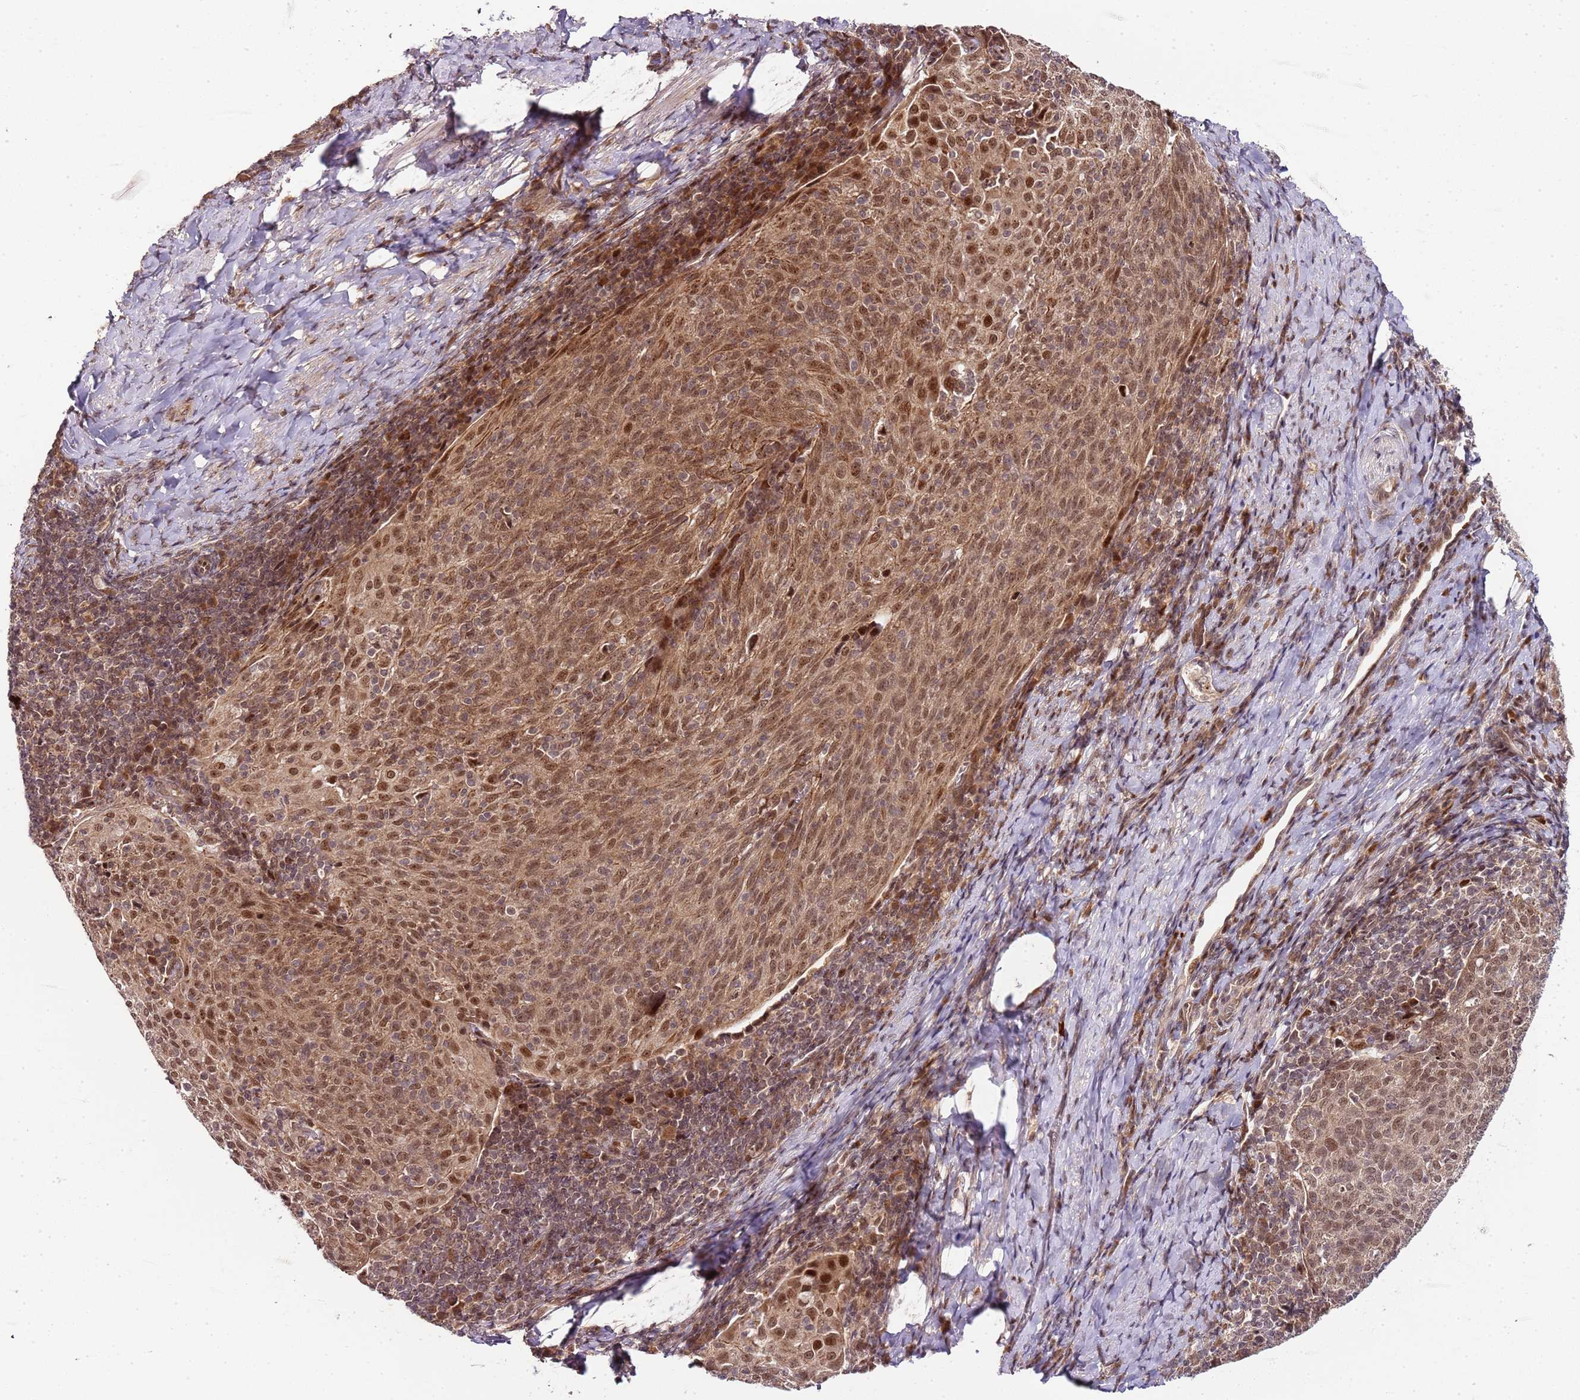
{"staining": {"intensity": "moderate", "quantity": ">75%", "location": "cytoplasmic/membranous,nuclear"}, "tissue": "cervical cancer", "cell_type": "Tumor cells", "image_type": "cancer", "snomed": [{"axis": "morphology", "description": "Squamous cell carcinoma, NOS"}, {"axis": "topography", "description": "Cervix"}], "caption": "DAB immunohistochemical staining of cervical cancer exhibits moderate cytoplasmic/membranous and nuclear protein expression in approximately >75% of tumor cells. (Brightfield microscopy of DAB IHC at high magnification).", "gene": "EDC3", "patient": {"sex": "female", "age": 52}}